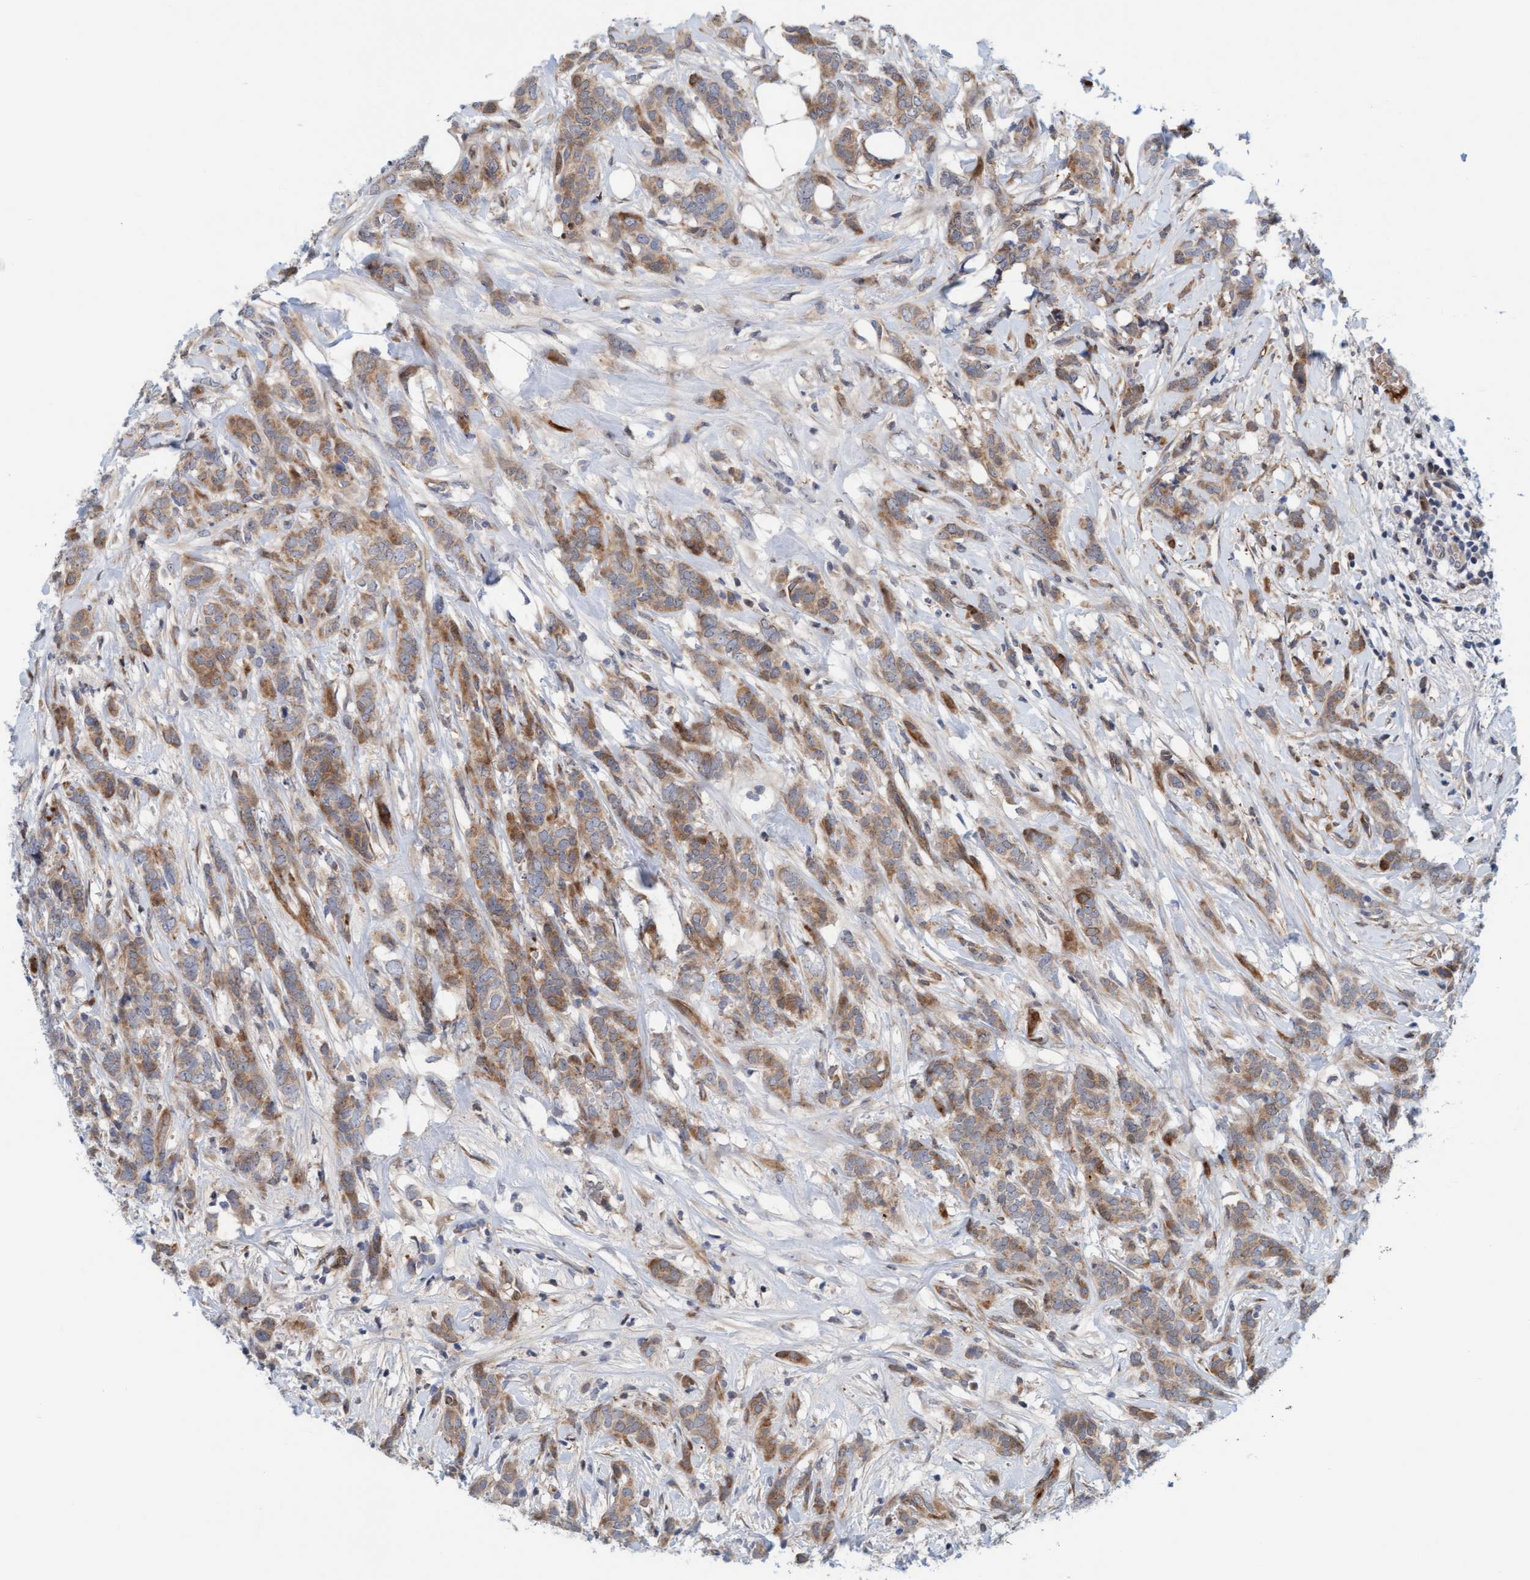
{"staining": {"intensity": "moderate", "quantity": ">75%", "location": "cytoplasmic/membranous"}, "tissue": "breast cancer", "cell_type": "Tumor cells", "image_type": "cancer", "snomed": [{"axis": "morphology", "description": "Lobular carcinoma"}, {"axis": "topography", "description": "Skin"}, {"axis": "topography", "description": "Breast"}], "caption": "DAB (3,3'-diaminobenzidine) immunohistochemical staining of lobular carcinoma (breast) shows moderate cytoplasmic/membranous protein expression in approximately >75% of tumor cells.", "gene": "EIF4EBP1", "patient": {"sex": "female", "age": 46}}